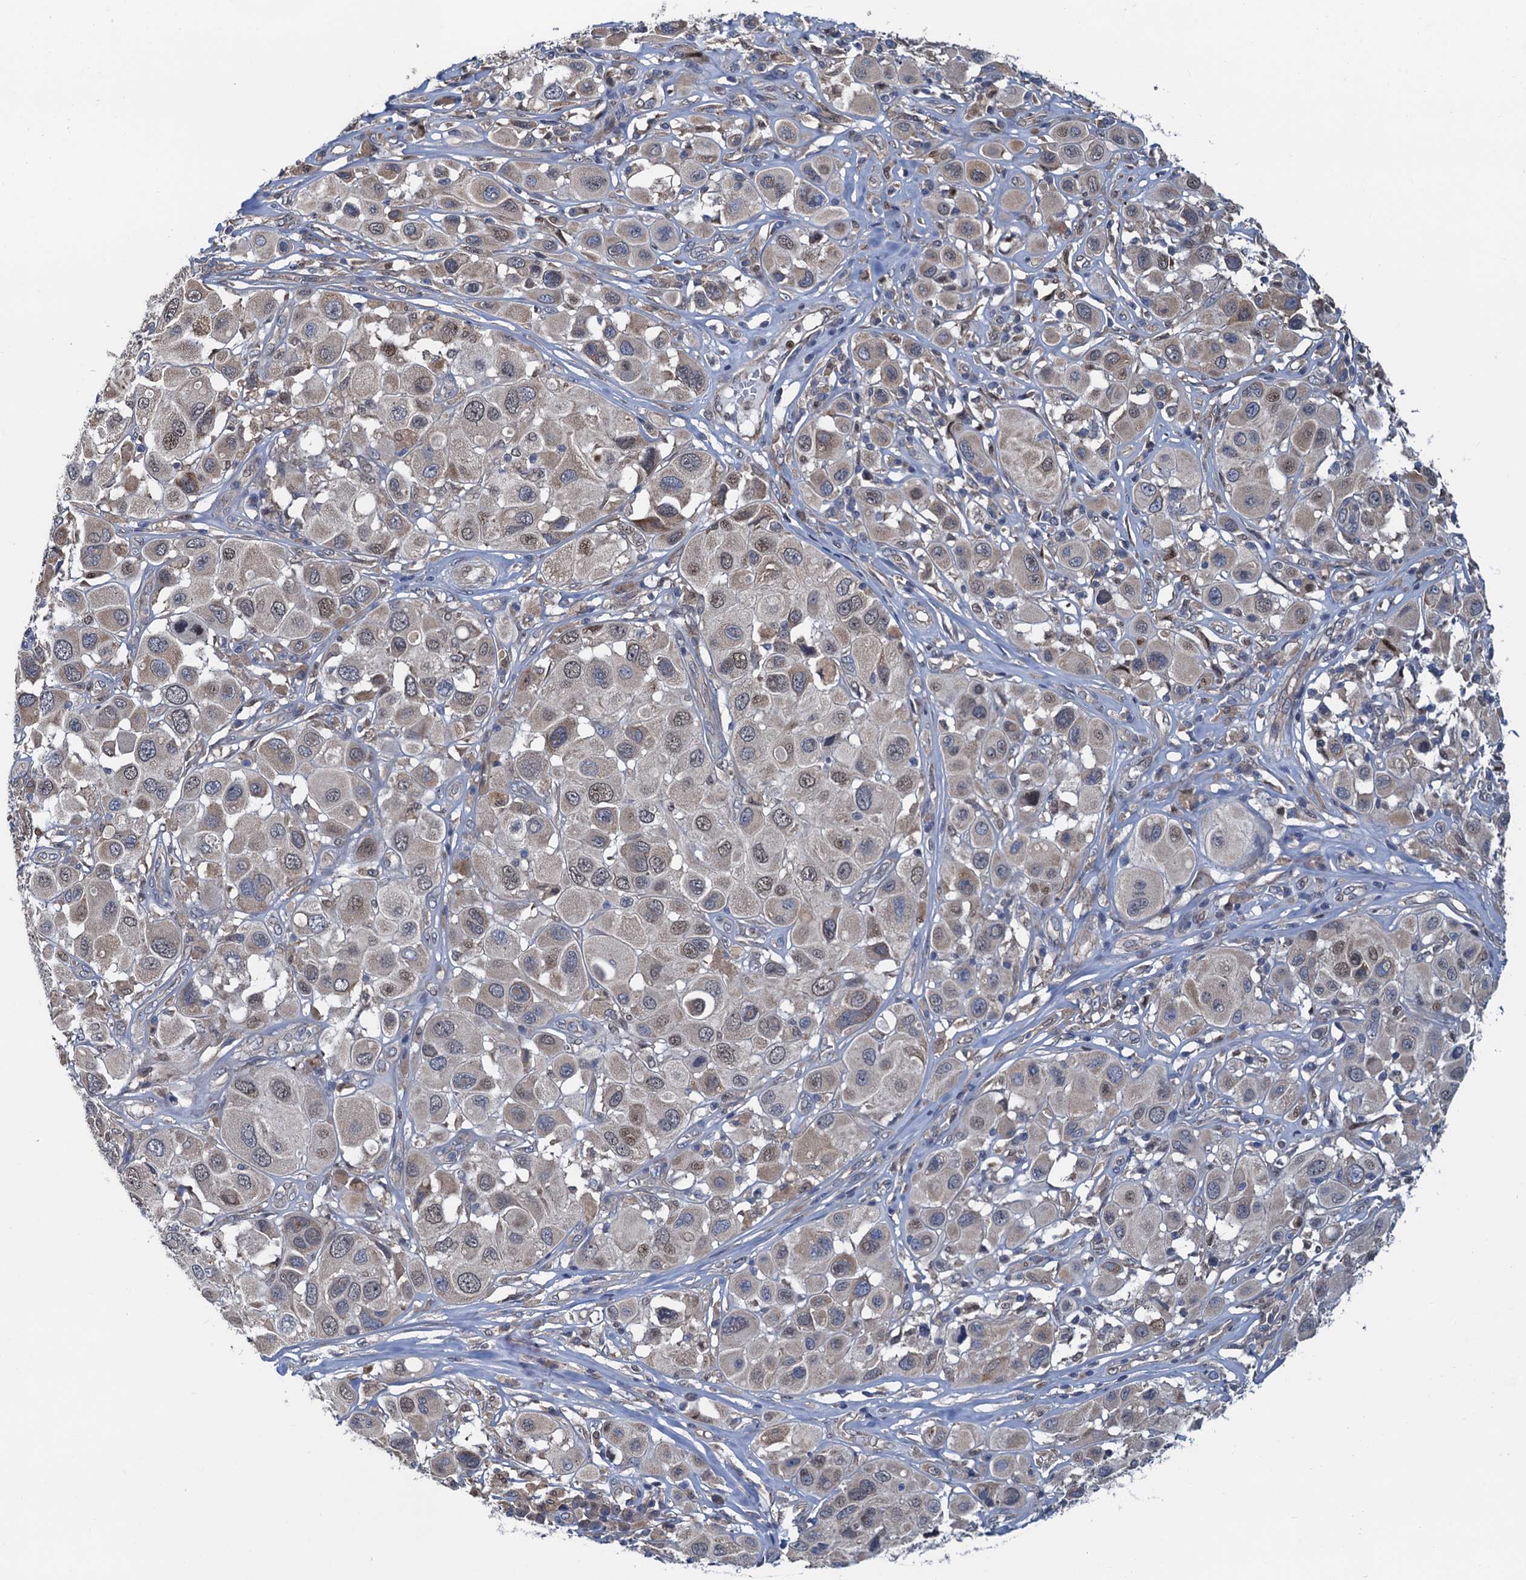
{"staining": {"intensity": "weak", "quantity": "<25%", "location": "cytoplasmic/membranous,nuclear"}, "tissue": "melanoma", "cell_type": "Tumor cells", "image_type": "cancer", "snomed": [{"axis": "morphology", "description": "Malignant melanoma, Metastatic site"}, {"axis": "topography", "description": "Skin"}], "caption": "Immunohistochemical staining of melanoma displays no significant staining in tumor cells.", "gene": "RNF125", "patient": {"sex": "male", "age": 41}}